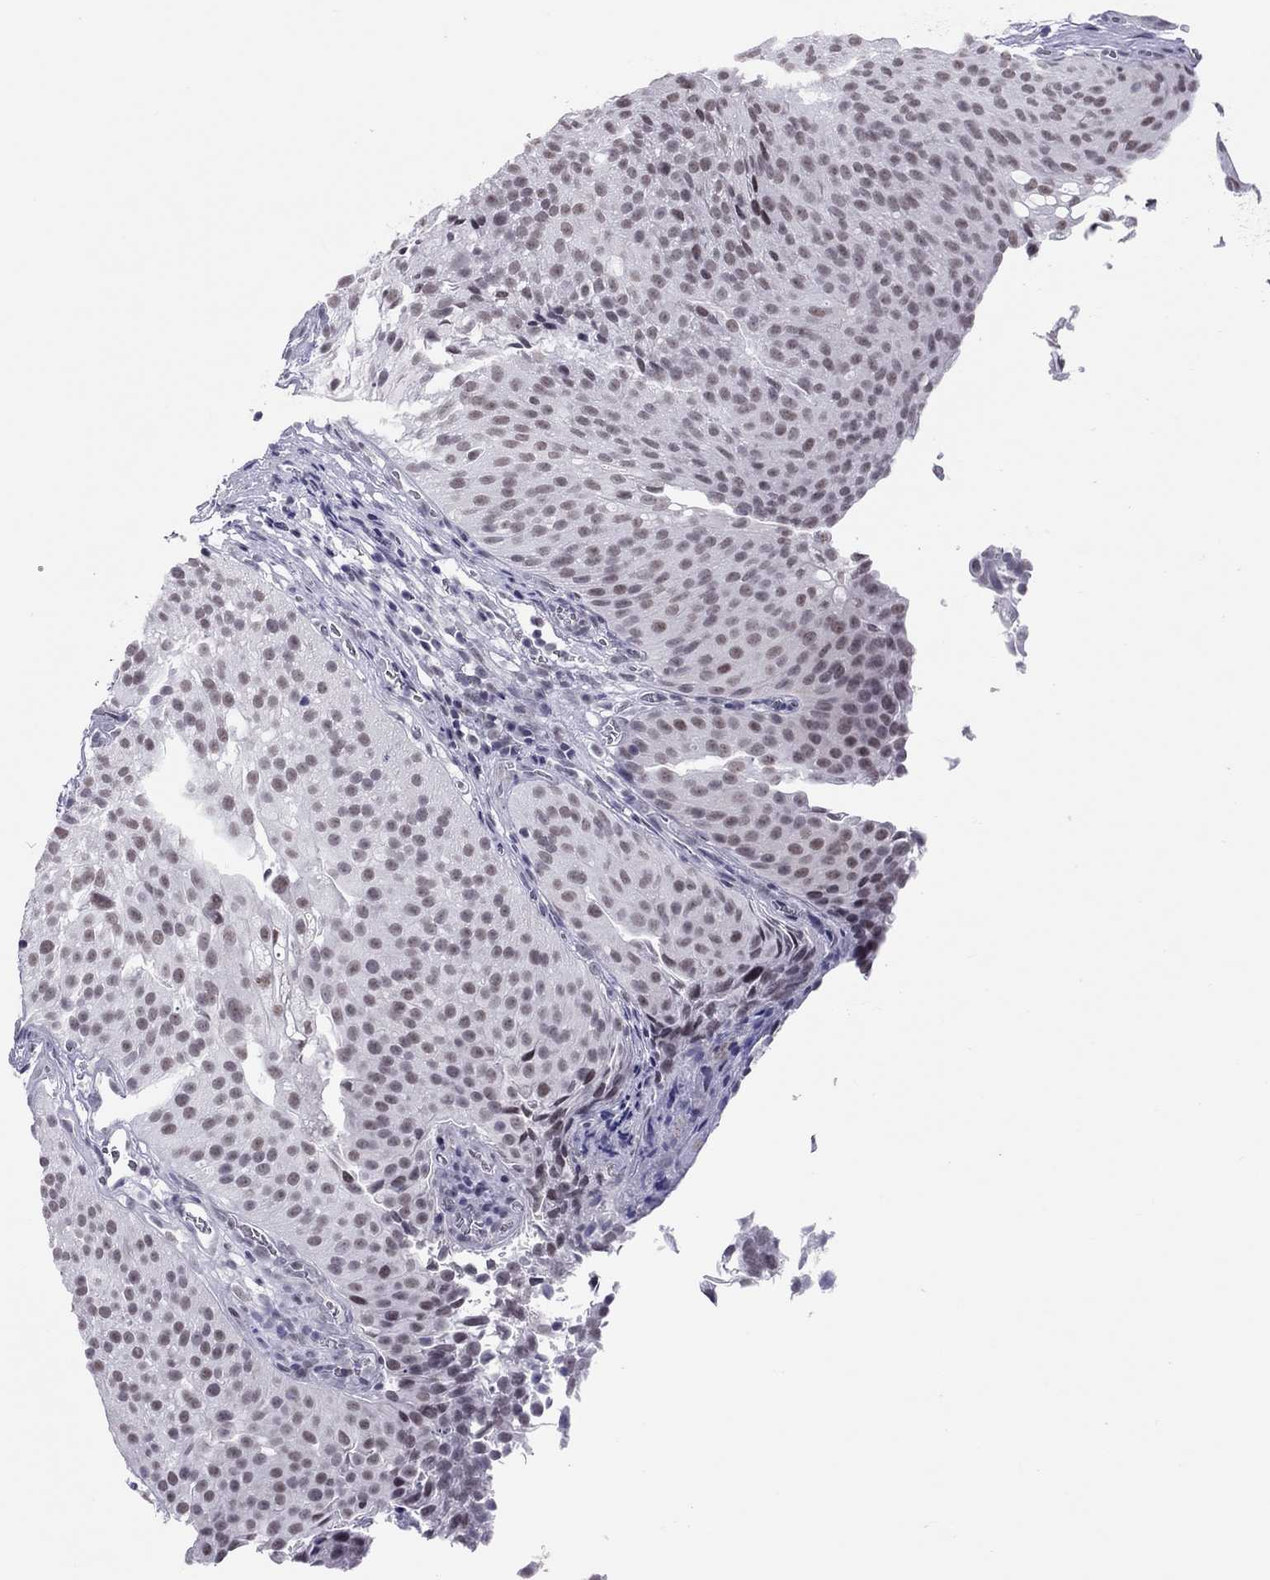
{"staining": {"intensity": "weak", "quantity": "25%-75%", "location": "nuclear"}, "tissue": "urothelial cancer", "cell_type": "Tumor cells", "image_type": "cancer", "snomed": [{"axis": "morphology", "description": "Urothelial carcinoma, Low grade"}, {"axis": "topography", "description": "Urinary bladder"}], "caption": "Immunohistochemistry image of neoplastic tissue: low-grade urothelial carcinoma stained using immunohistochemistry (IHC) reveals low levels of weak protein expression localized specifically in the nuclear of tumor cells, appearing as a nuclear brown color.", "gene": "JHY", "patient": {"sex": "male", "age": 80}}